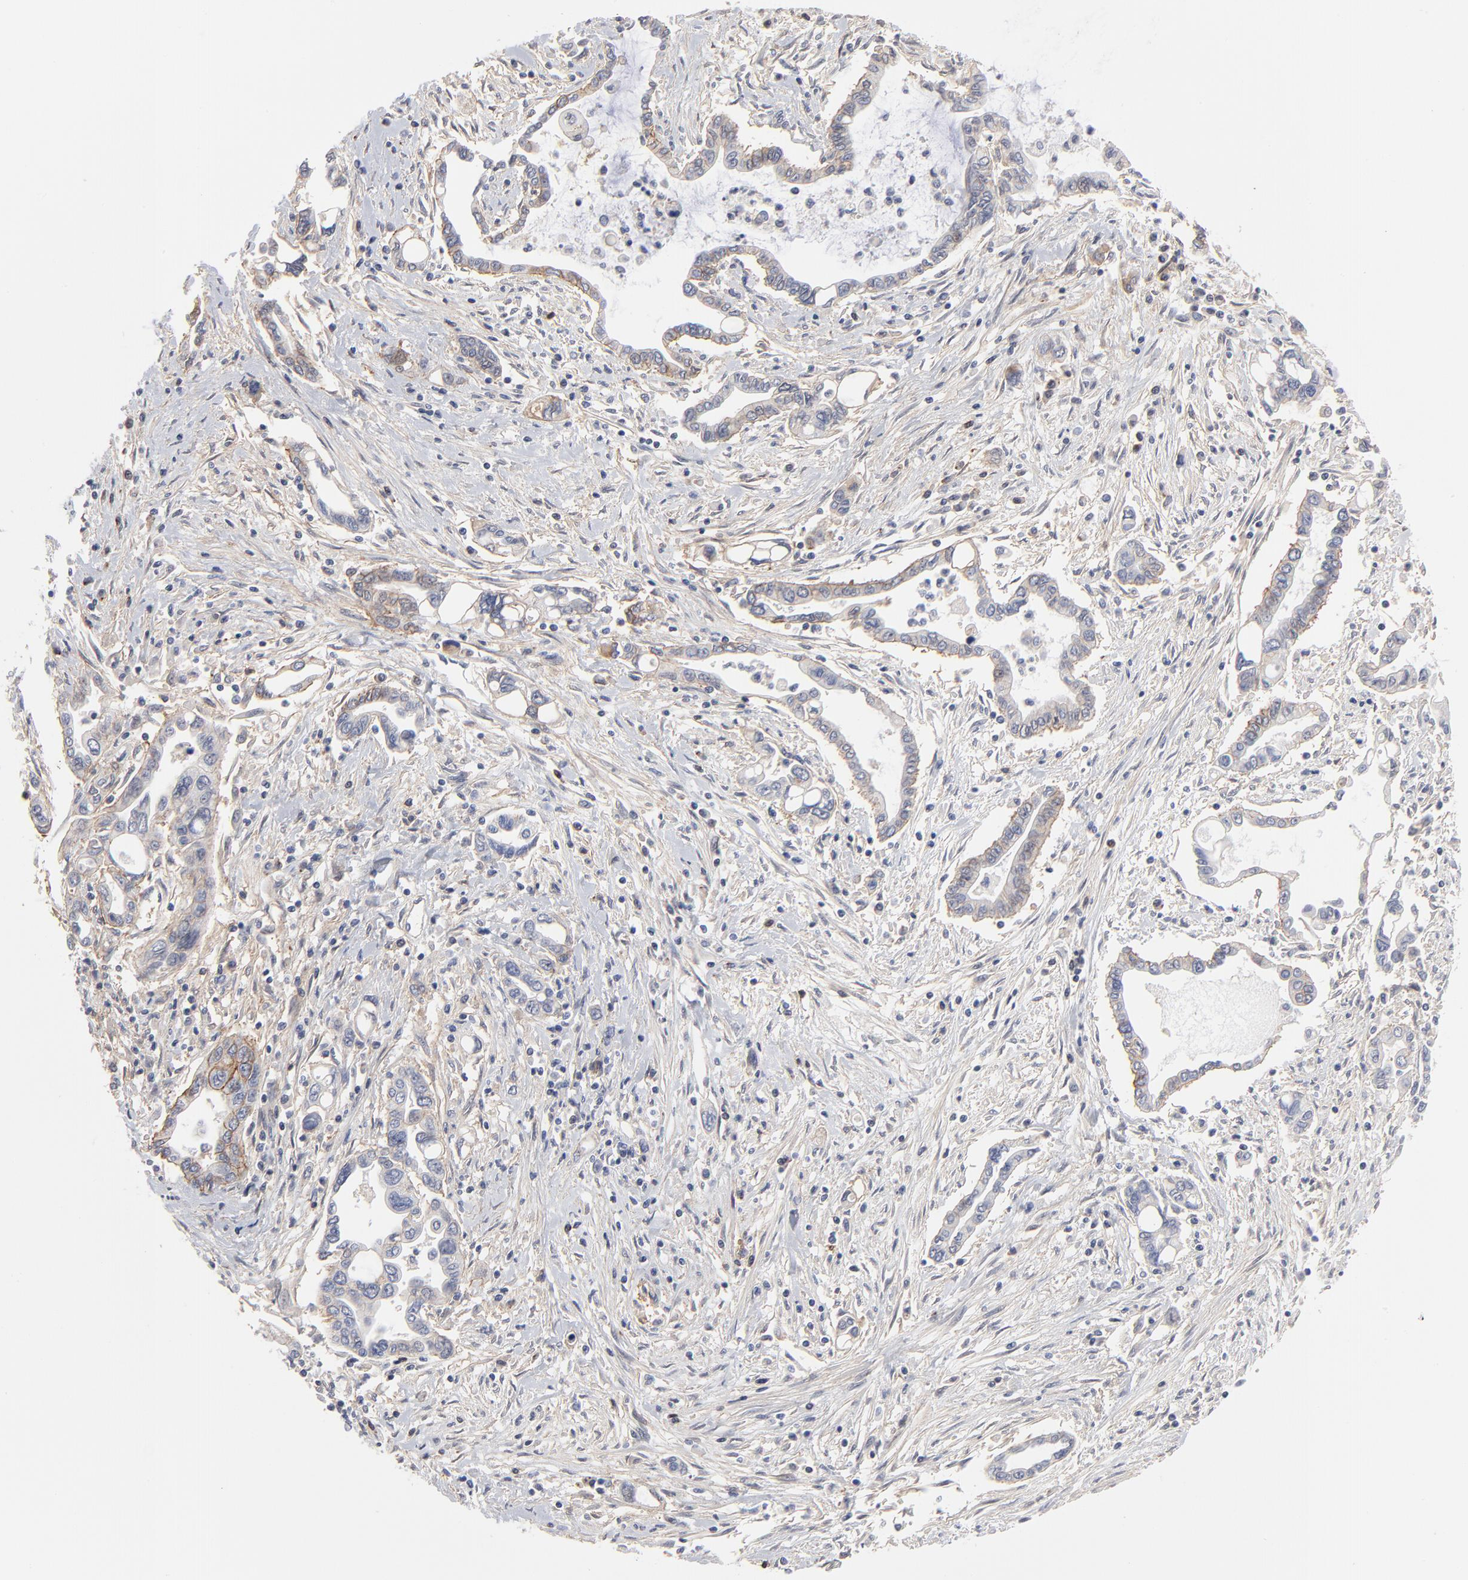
{"staining": {"intensity": "moderate", "quantity": ">75%", "location": "cytoplasmic/membranous"}, "tissue": "pancreatic cancer", "cell_type": "Tumor cells", "image_type": "cancer", "snomed": [{"axis": "morphology", "description": "Adenocarcinoma, NOS"}, {"axis": "topography", "description": "Pancreas"}], "caption": "Pancreatic adenocarcinoma stained with DAB IHC demonstrates medium levels of moderate cytoplasmic/membranous expression in about >75% of tumor cells. (brown staining indicates protein expression, while blue staining denotes nuclei).", "gene": "SLC16A1", "patient": {"sex": "female", "age": 57}}